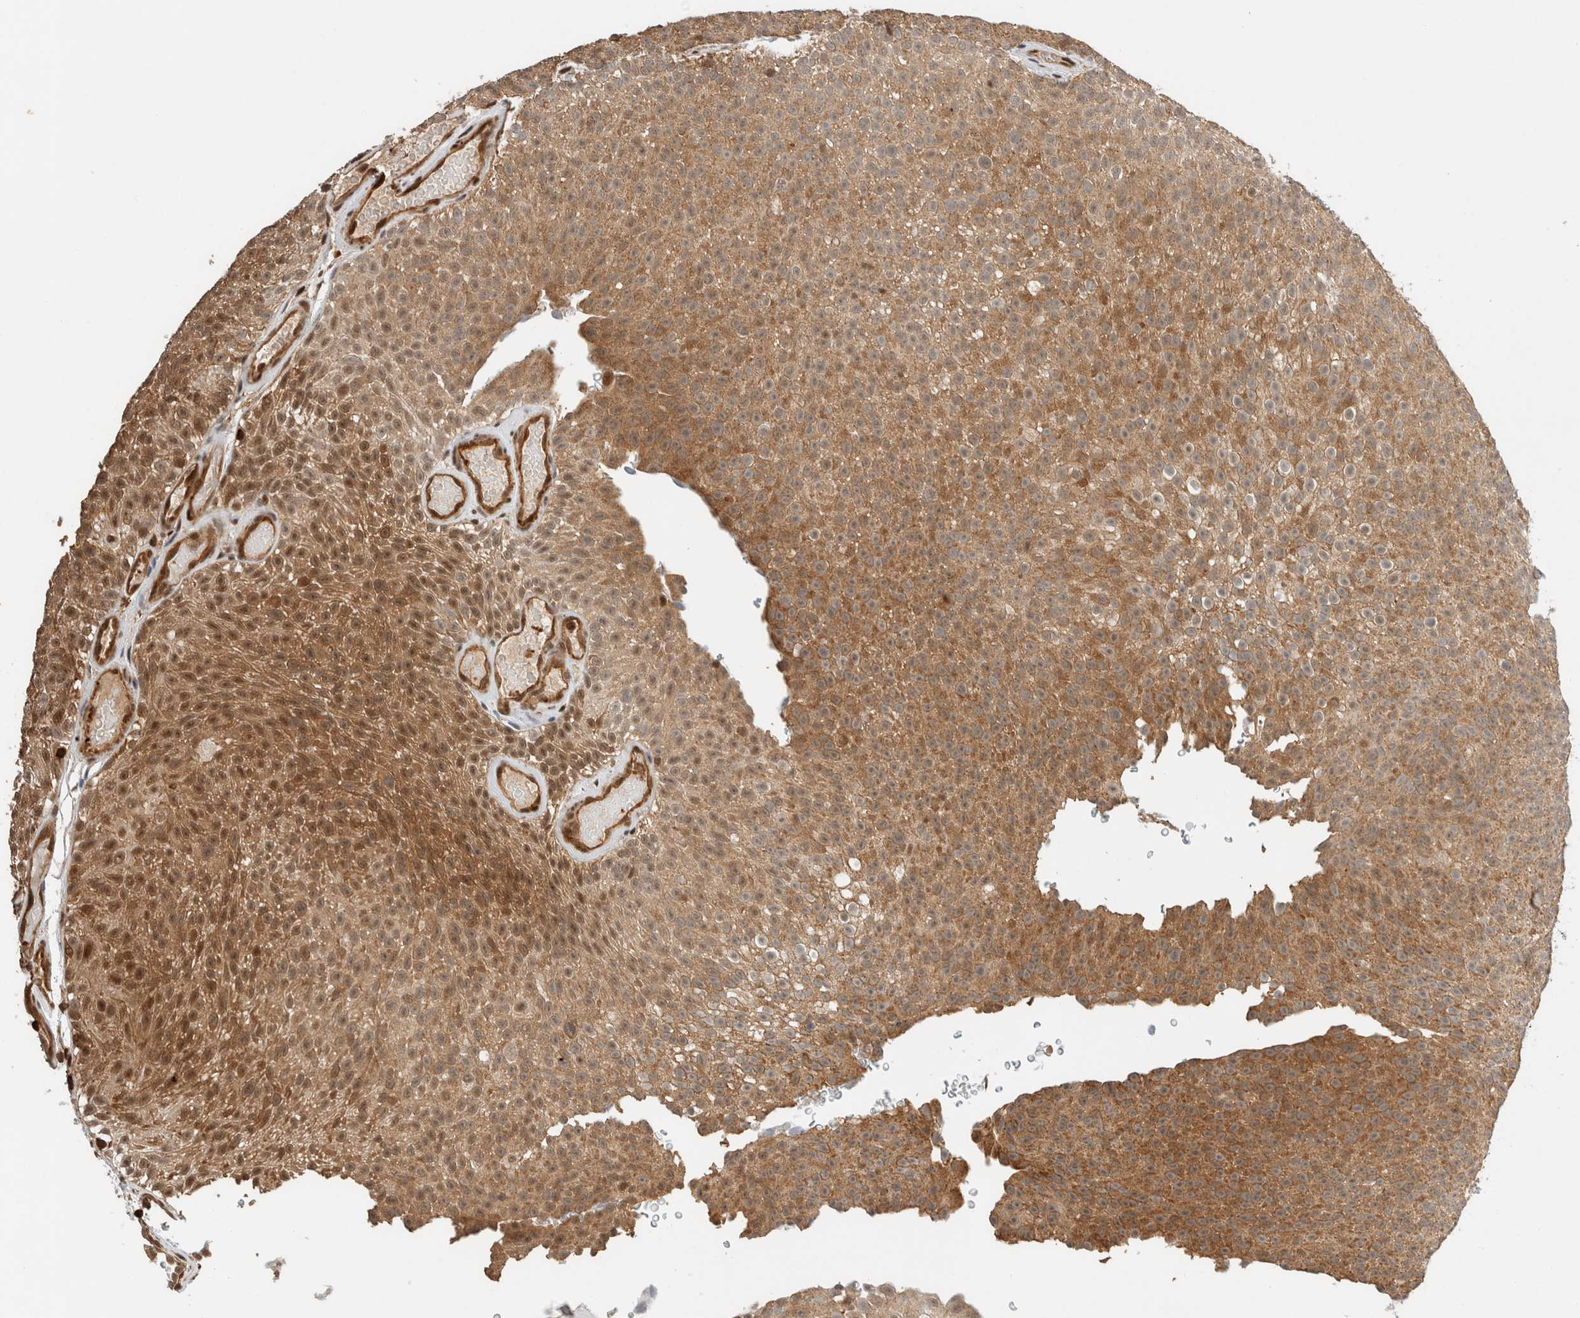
{"staining": {"intensity": "moderate", "quantity": ">75%", "location": "cytoplasmic/membranous"}, "tissue": "urothelial cancer", "cell_type": "Tumor cells", "image_type": "cancer", "snomed": [{"axis": "morphology", "description": "Urothelial carcinoma, Low grade"}, {"axis": "topography", "description": "Urinary bladder"}], "caption": "Immunohistochemistry photomicrograph of low-grade urothelial carcinoma stained for a protein (brown), which exhibits medium levels of moderate cytoplasmic/membranous expression in about >75% of tumor cells.", "gene": "SNRNP40", "patient": {"sex": "male", "age": 78}}